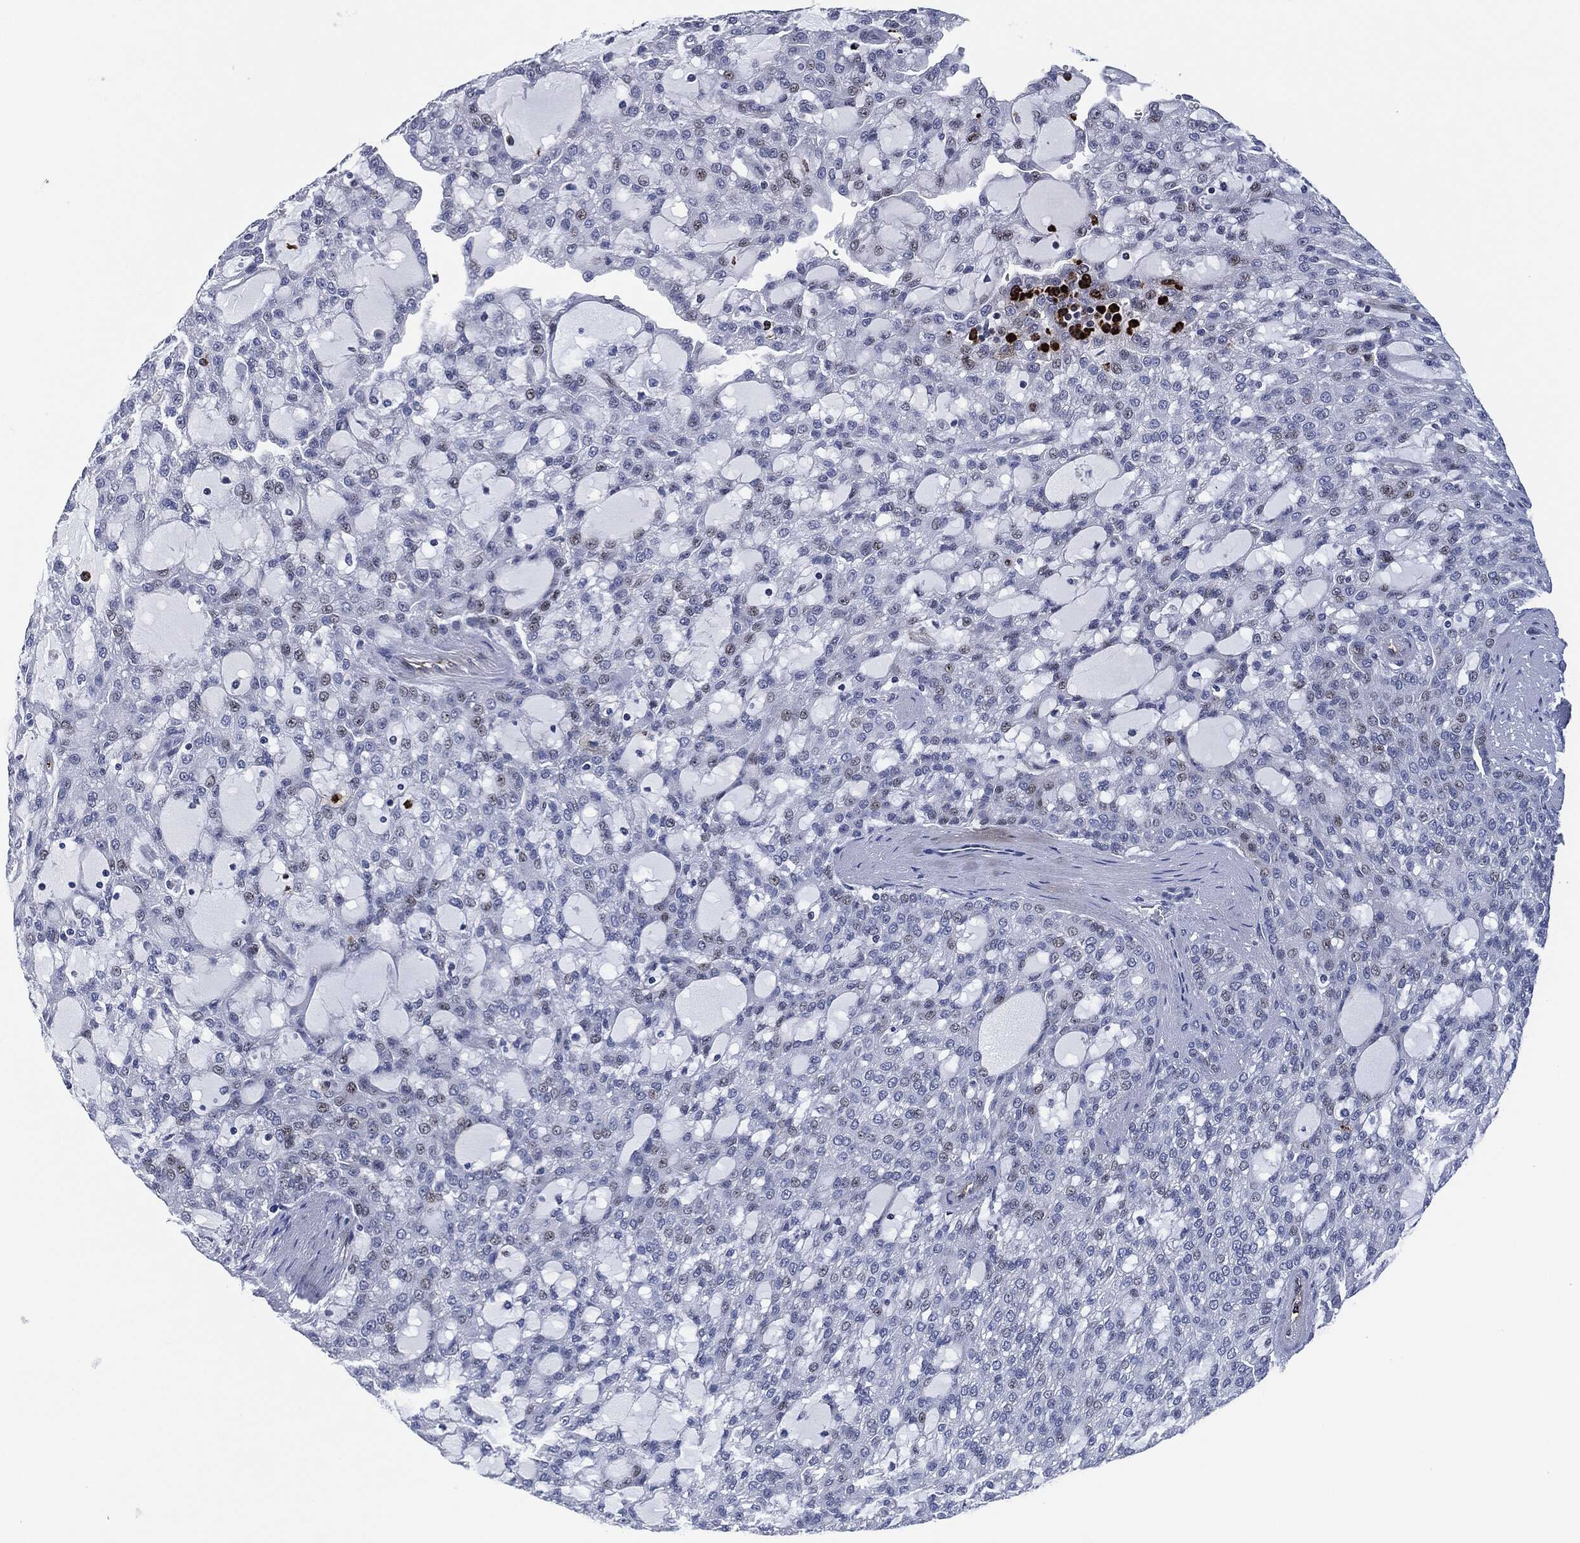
{"staining": {"intensity": "weak", "quantity": "<25%", "location": "nuclear"}, "tissue": "renal cancer", "cell_type": "Tumor cells", "image_type": "cancer", "snomed": [{"axis": "morphology", "description": "Adenocarcinoma, NOS"}, {"axis": "topography", "description": "Kidney"}], "caption": "Micrograph shows no significant protein positivity in tumor cells of renal adenocarcinoma. (DAB IHC, high magnification).", "gene": "MPO", "patient": {"sex": "male", "age": 63}}